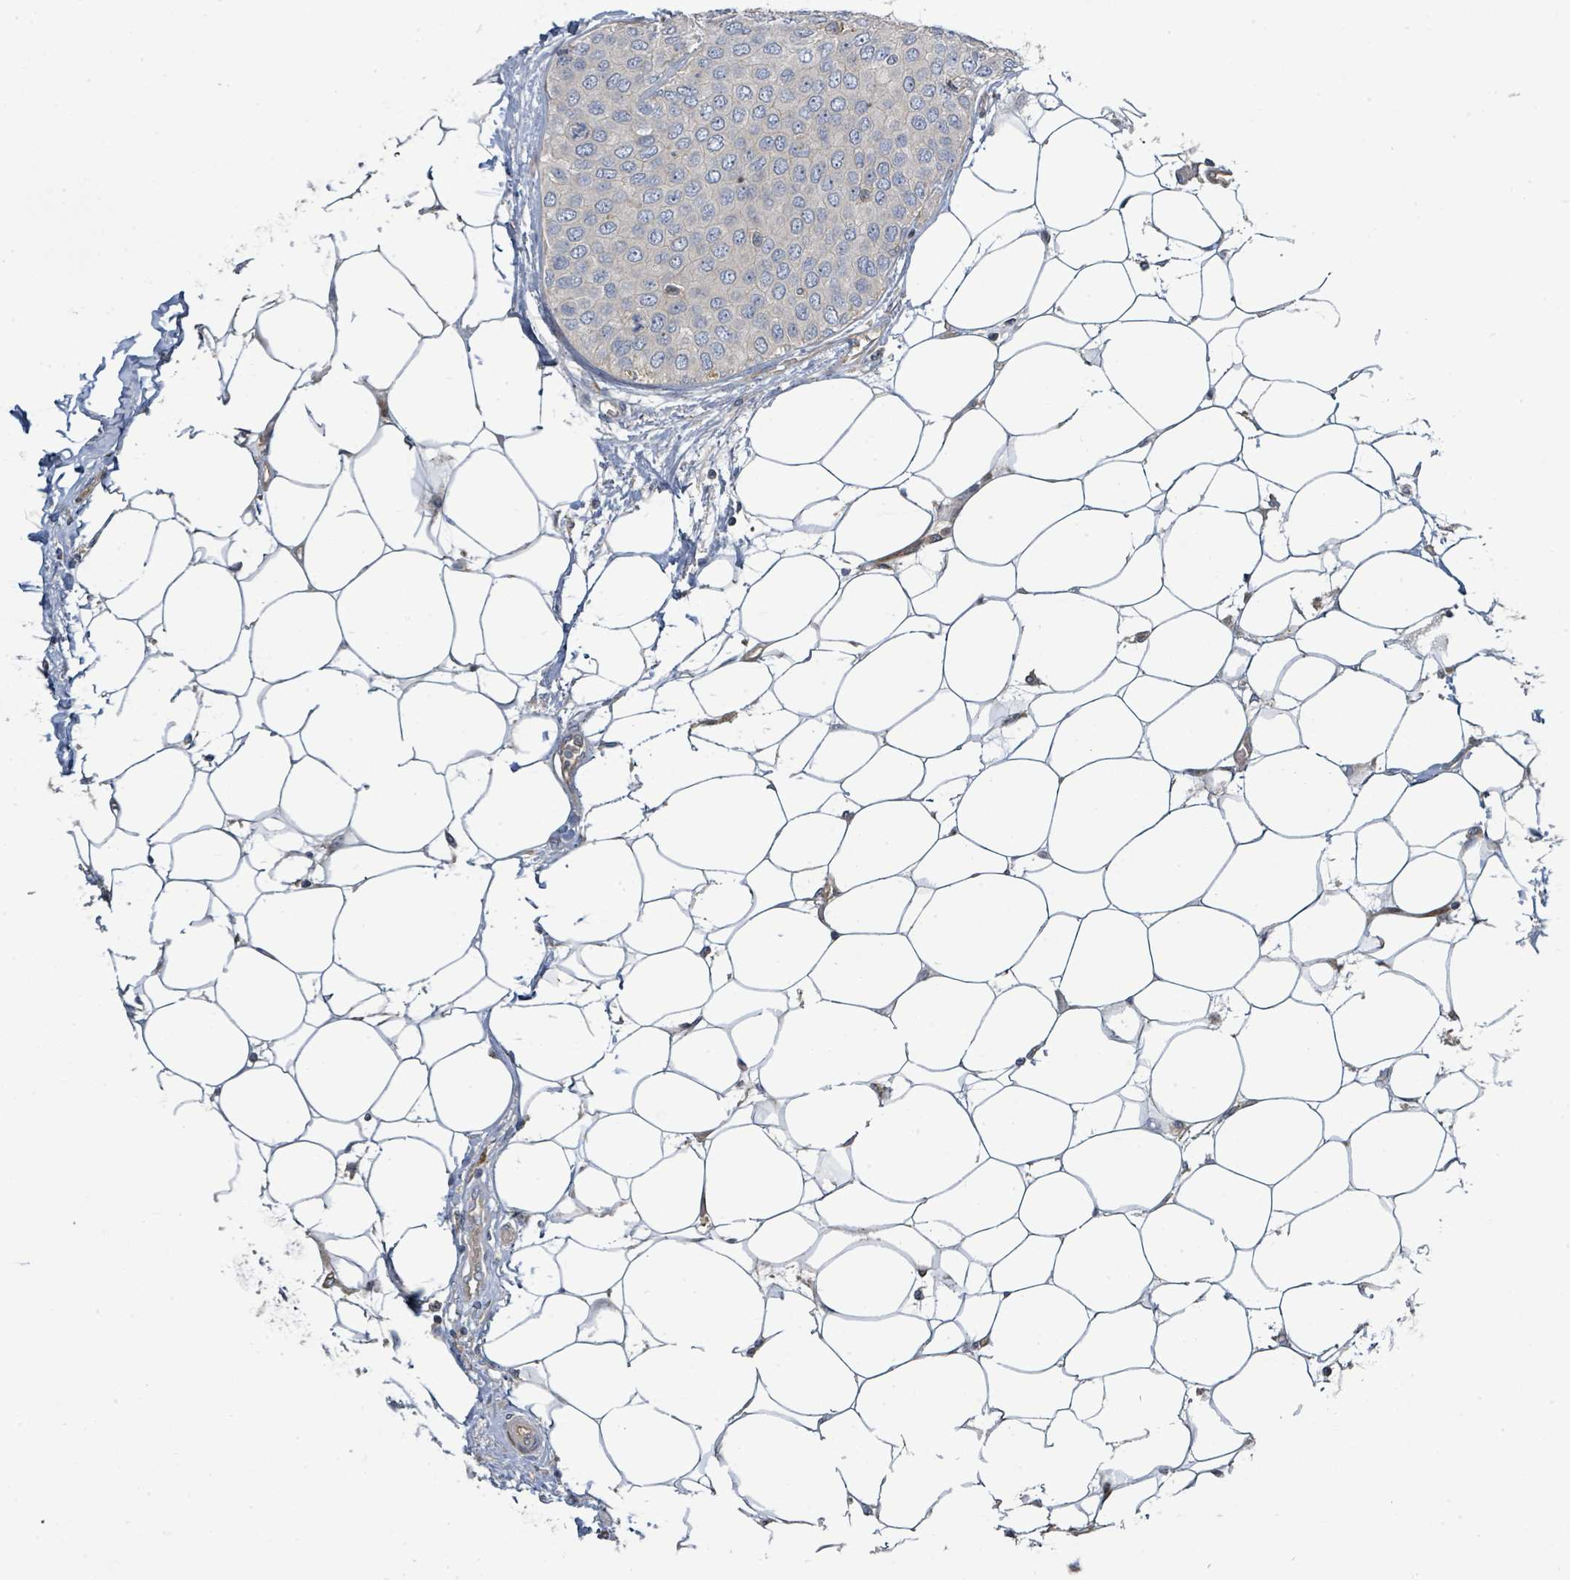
{"staining": {"intensity": "negative", "quantity": "none", "location": "none"}, "tissue": "breast cancer", "cell_type": "Tumor cells", "image_type": "cancer", "snomed": [{"axis": "morphology", "description": "Duct carcinoma"}, {"axis": "topography", "description": "Breast"}], "caption": "DAB (3,3'-diaminobenzidine) immunohistochemical staining of human breast invasive ductal carcinoma reveals no significant expression in tumor cells.", "gene": "CFAP210", "patient": {"sex": "female", "age": 72}}